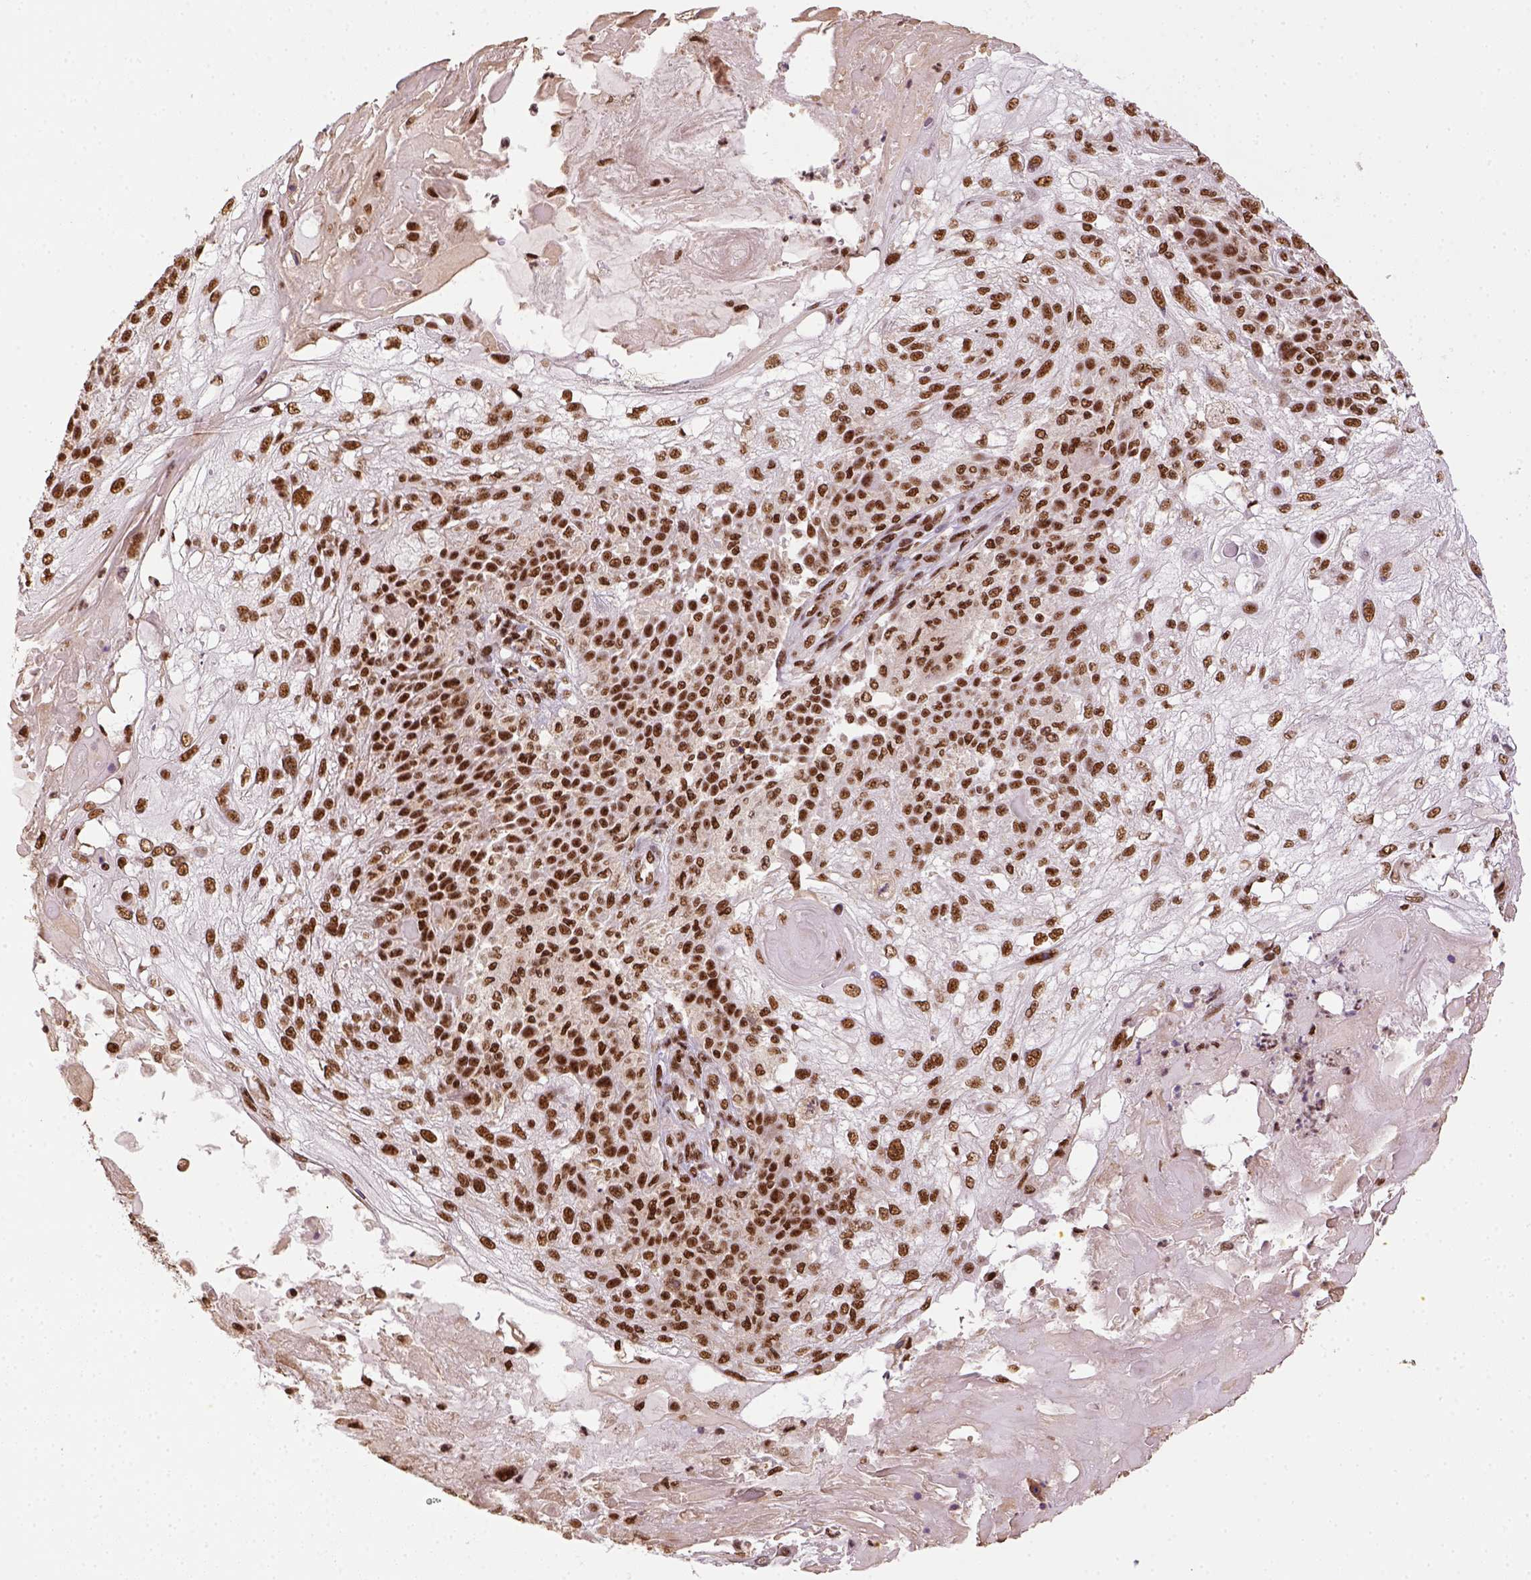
{"staining": {"intensity": "strong", "quantity": ">75%", "location": "nuclear"}, "tissue": "skin cancer", "cell_type": "Tumor cells", "image_type": "cancer", "snomed": [{"axis": "morphology", "description": "Normal tissue, NOS"}, {"axis": "morphology", "description": "Squamous cell carcinoma, NOS"}, {"axis": "topography", "description": "Skin"}], "caption": "IHC image of neoplastic tissue: human skin cancer (squamous cell carcinoma) stained using IHC reveals high levels of strong protein expression localized specifically in the nuclear of tumor cells, appearing as a nuclear brown color.", "gene": "CCAR1", "patient": {"sex": "female", "age": 83}}